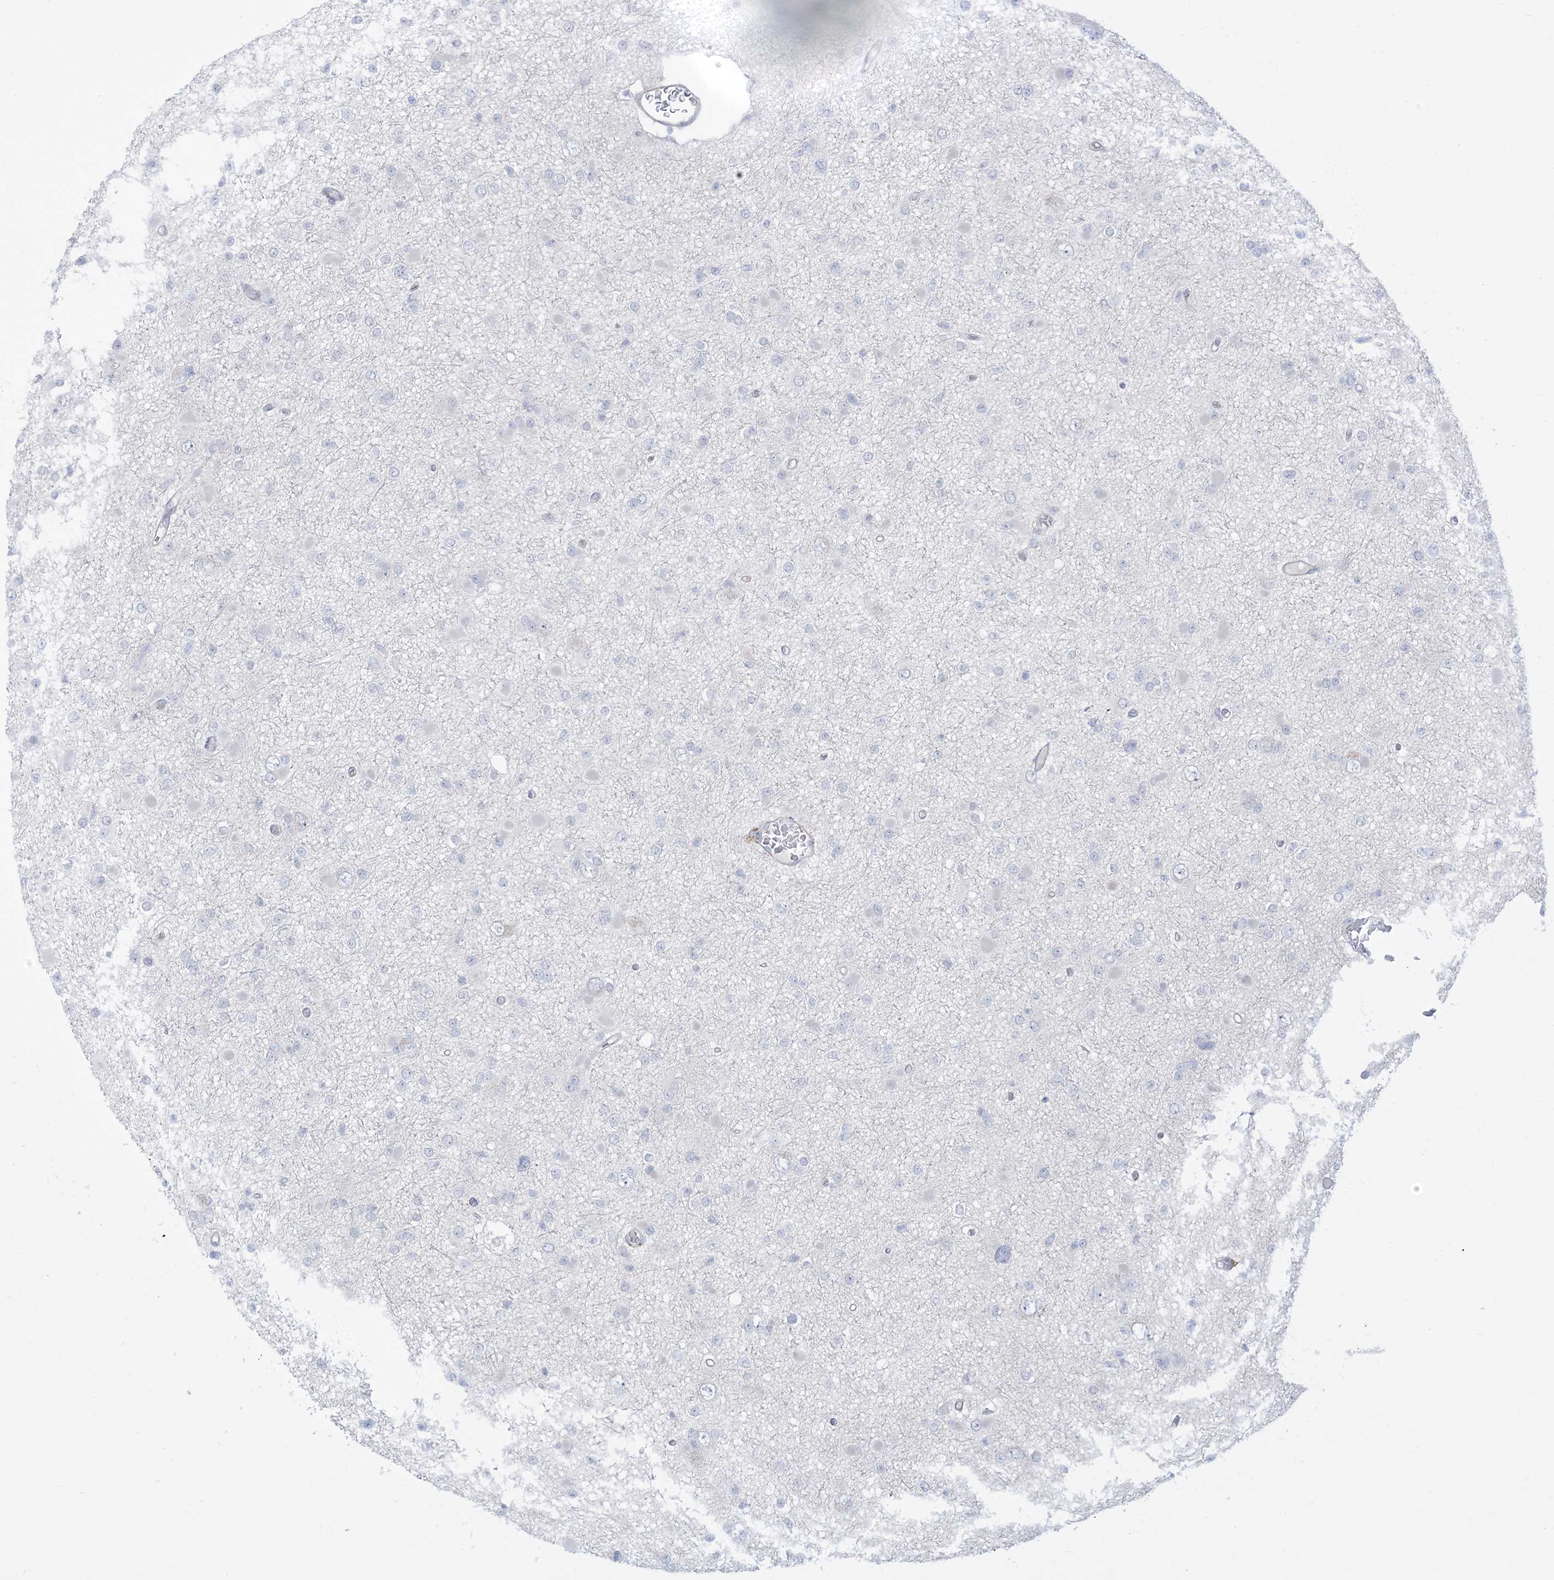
{"staining": {"intensity": "negative", "quantity": "none", "location": "none"}, "tissue": "glioma", "cell_type": "Tumor cells", "image_type": "cancer", "snomed": [{"axis": "morphology", "description": "Glioma, malignant, Low grade"}, {"axis": "topography", "description": "Brain"}], "caption": "Malignant low-grade glioma was stained to show a protein in brown. There is no significant positivity in tumor cells. (DAB (3,3'-diaminobenzidine) immunohistochemistry with hematoxylin counter stain).", "gene": "AFTPH", "patient": {"sex": "female", "age": 22}}